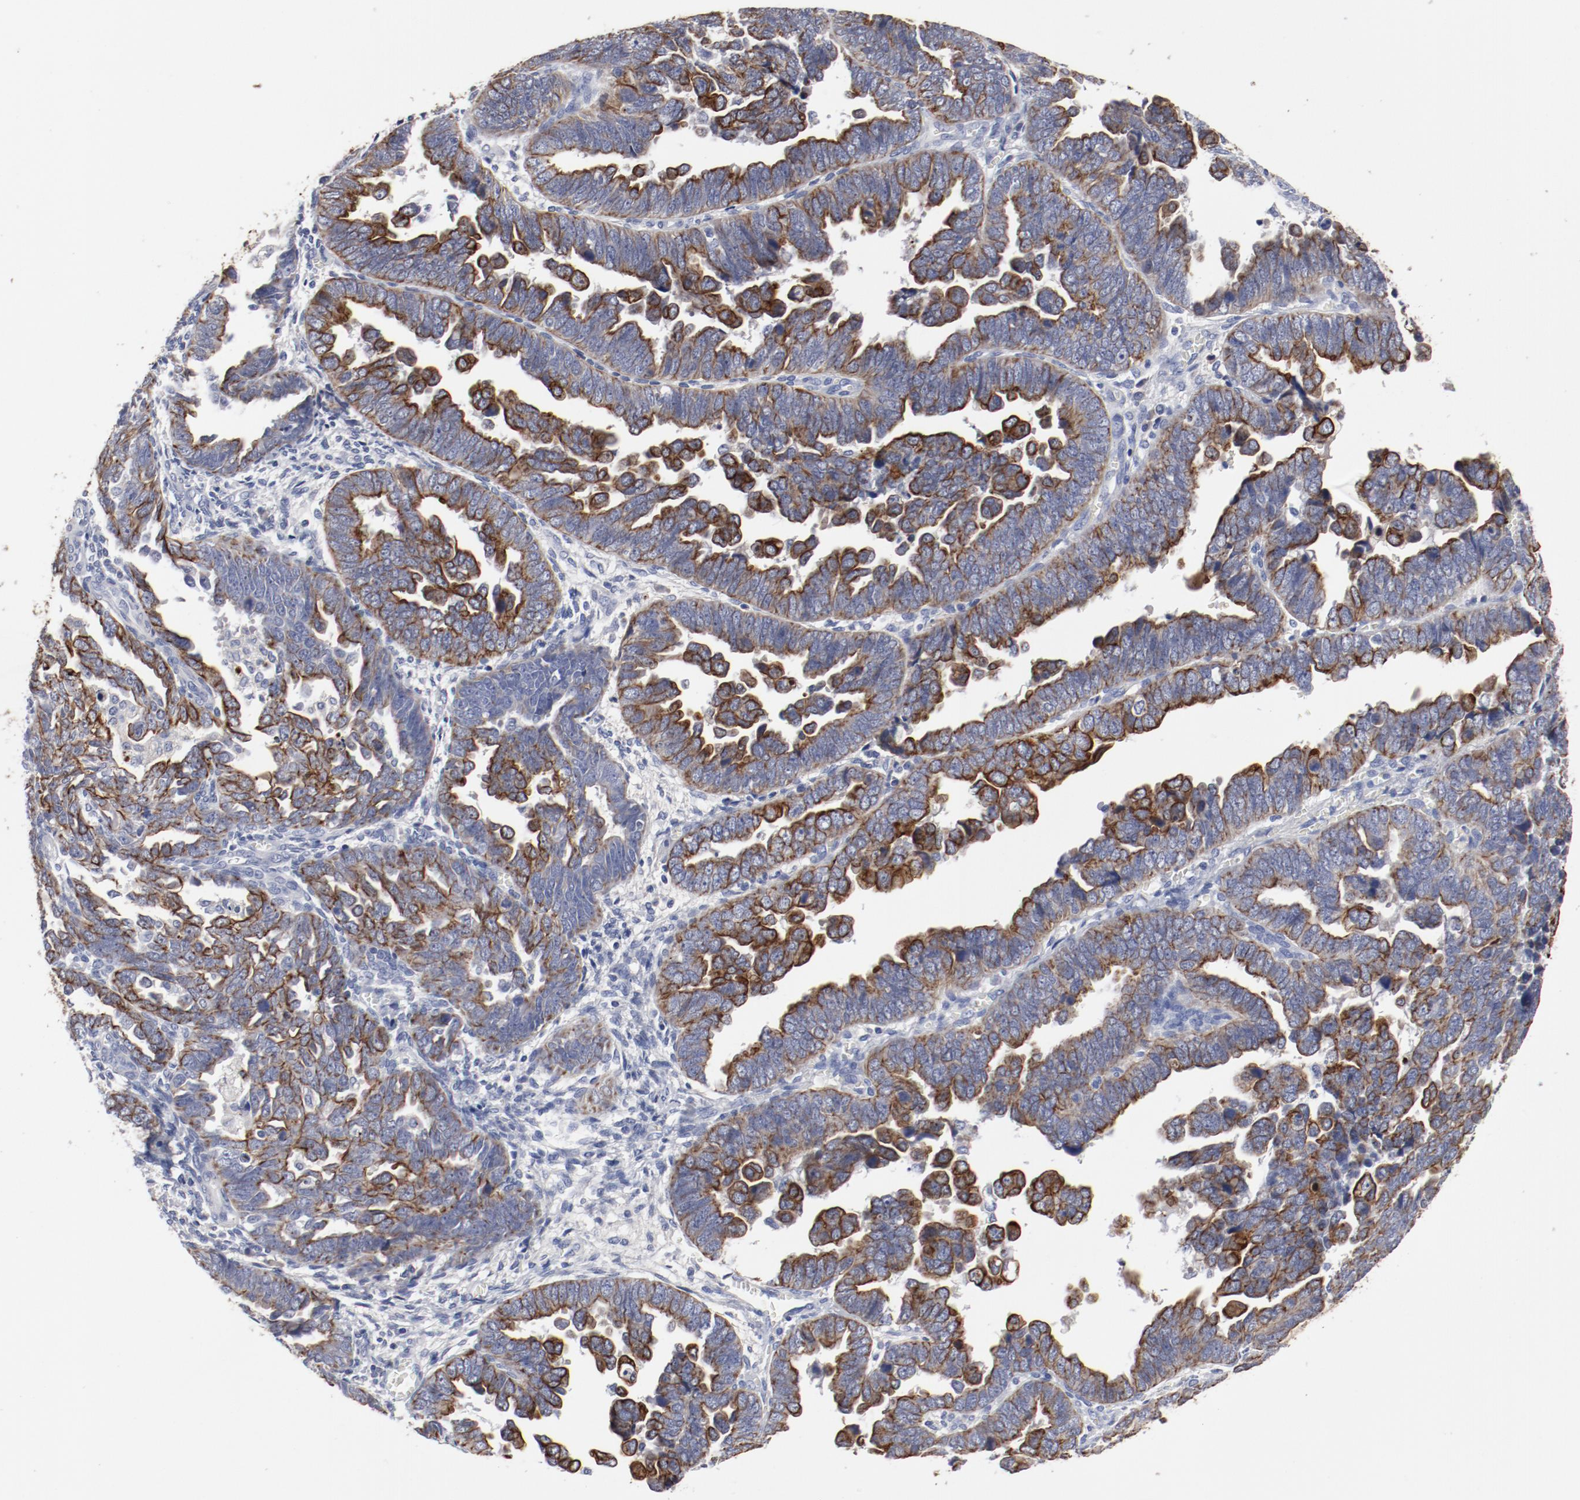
{"staining": {"intensity": "strong", "quantity": ">75%", "location": "cytoplasmic/membranous"}, "tissue": "endometrial cancer", "cell_type": "Tumor cells", "image_type": "cancer", "snomed": [{"axis": "morphology", "description": "Adenocarcinoma, NOS"}, {"axis": "topography", "description": "Endometrium"}], "caption": "IHC histopathology image of neoplastic tissue: human adenocarcinoma (endometrial) stained using IHC exhibits high levels of strong protein expression localized specifically in the cytoplasmic/membranous of tumor cells, appearing as a cytoplasmic/membranous brown color.", "gene": "TSPAN6", "patient": {"sex": "female", "age": 75}}